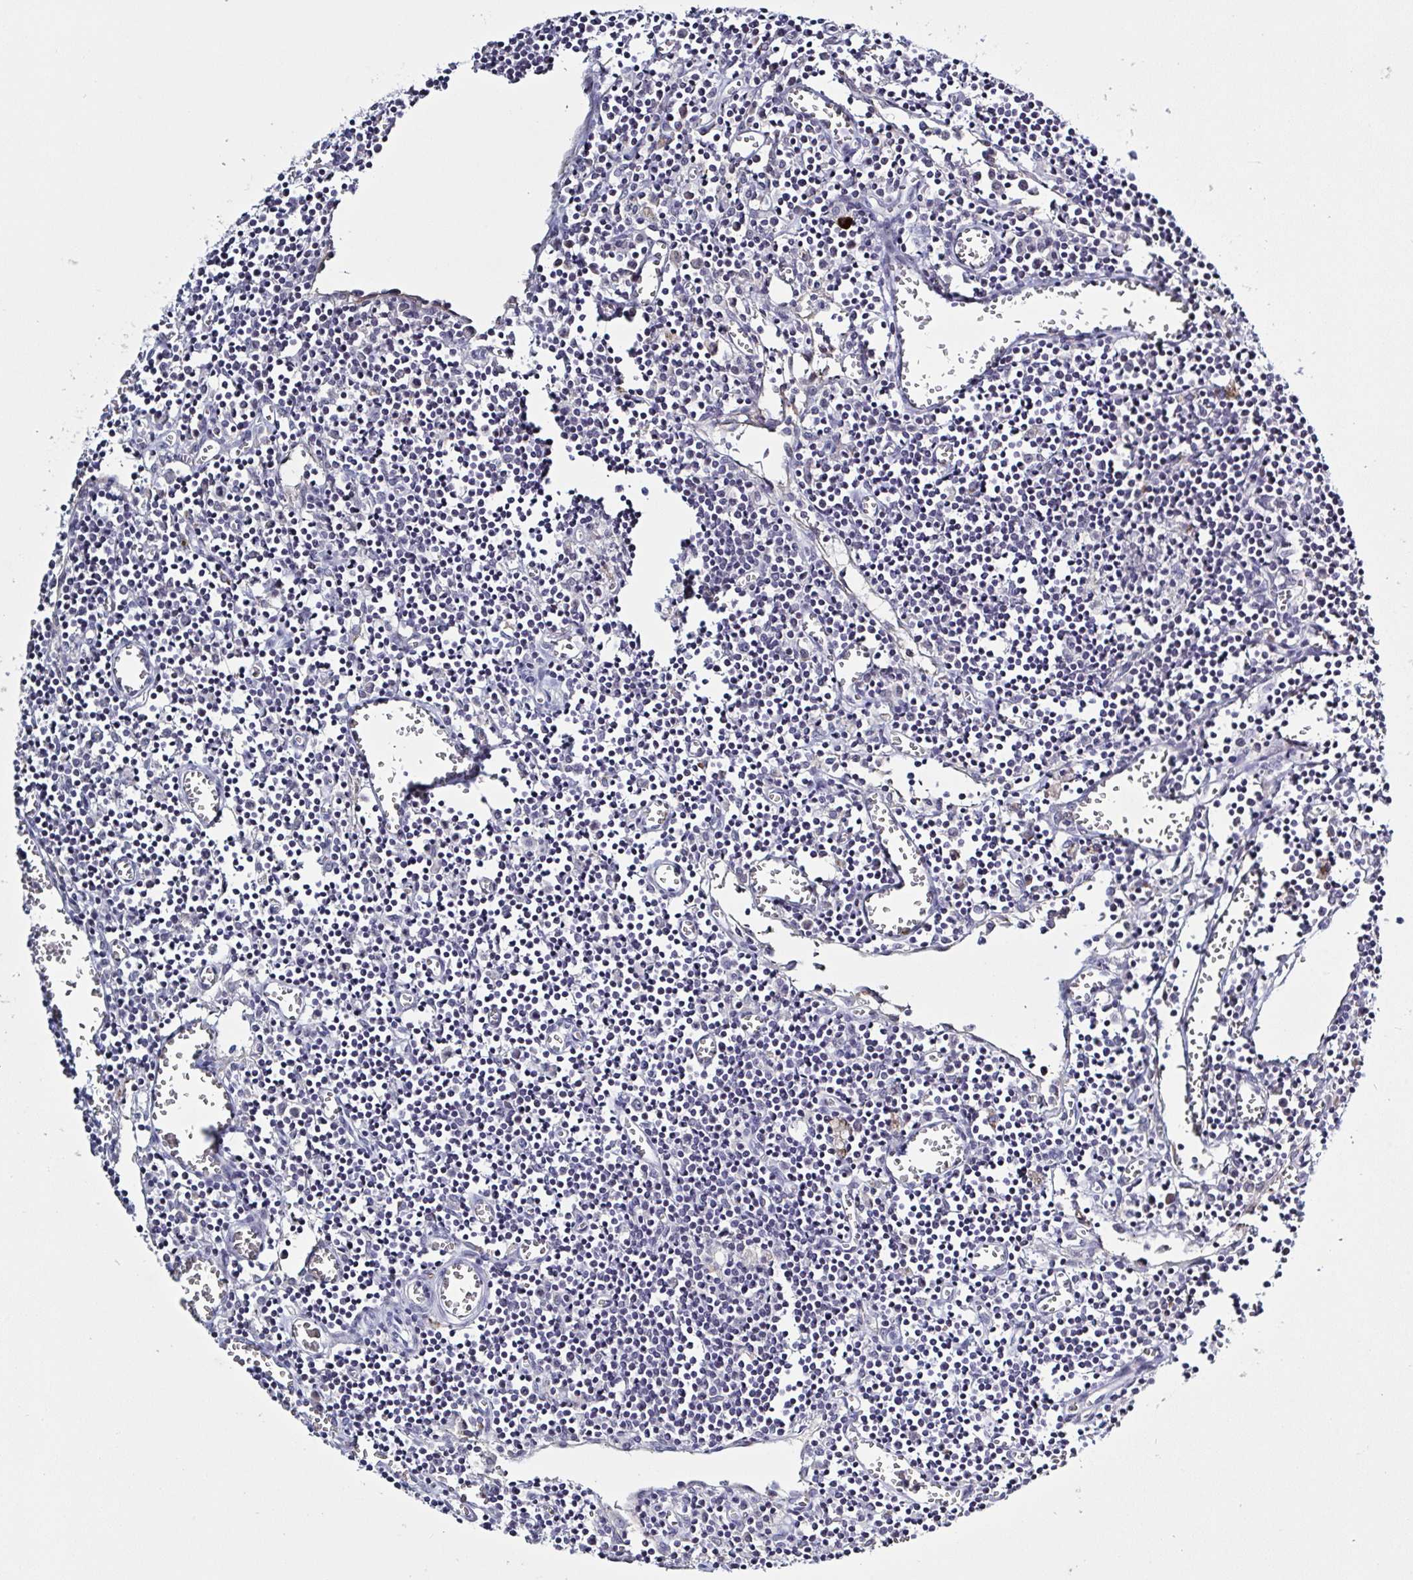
{"staining": {"intensity": "negative", "quantity": "none", "location": "none"}, "tissue": "lymph node", "cell_type": "Germinal center cells", "image_type": "normal", "snomed": [{"axis": "morphology", "description": "Normal tissue, NOS"}, {"axis": "topography", "description": "Lymph node"}], "caption": "Germinal center cells are negative for brown protein staining in benign lymph node. Brightfield microscopy of immunohistochemistry (IHC) stained with DAB (3,3'-diaminobenzidine) (brown) and hematoxylin (blue), captured at high magnification.", "gene": "KDM4D", "patient": {"sex": "male", "age": 66}}